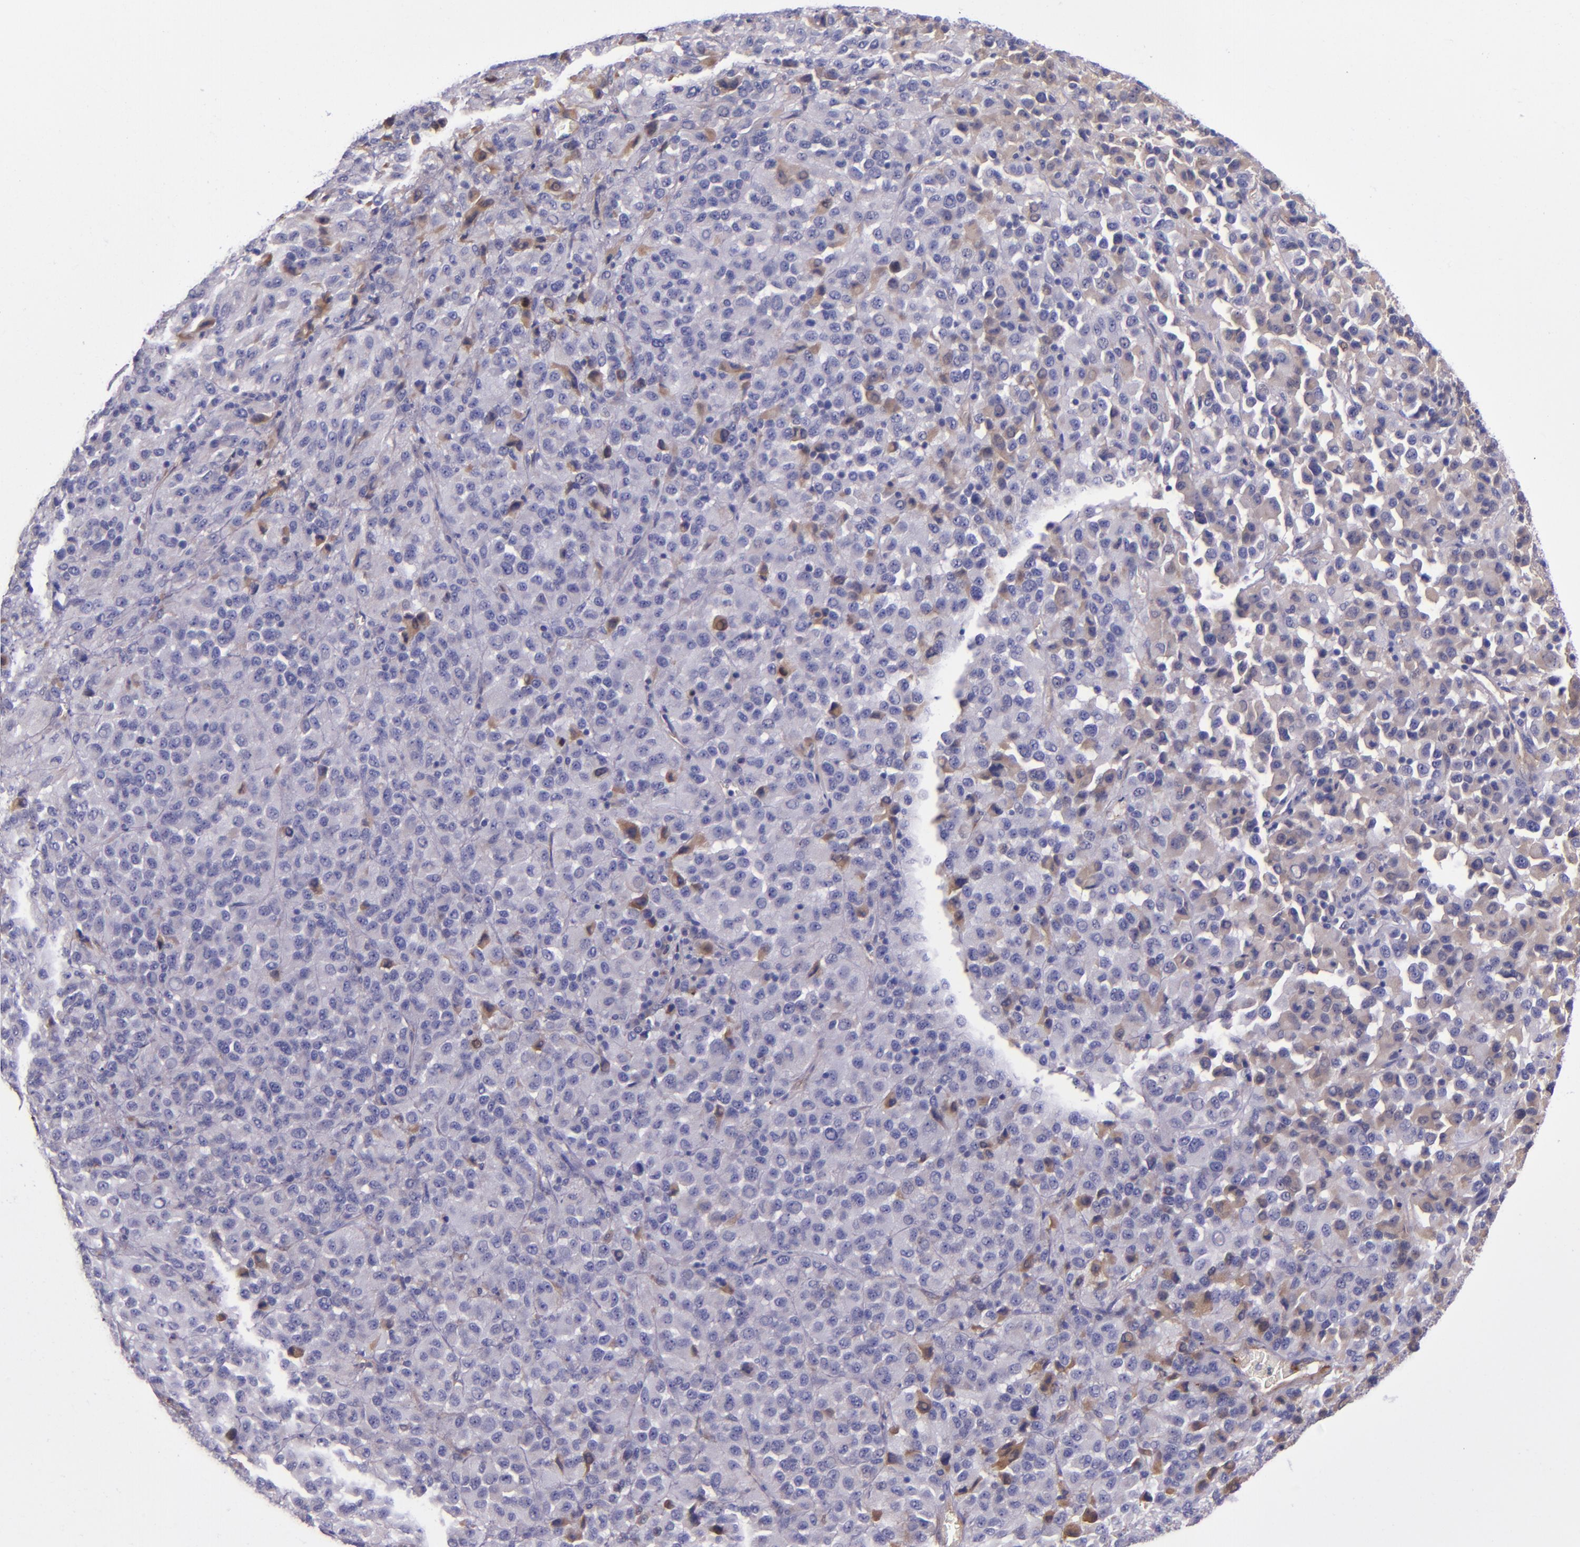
{"staining": {"intensity": "weak", "quantity": "<25%", "location": "cytoplasmic/membranous"}, "tissue": "melanoma", "cell_type": "Tumor cells", "image_type": "cancer", "snomed": [{"axis": "morphology", "description": "Malignant melanoma, Metastatic site"}, {"axis": "topography", "description": "Lung"}], "caption": "Human malignant melanoma (metastatic site) stained for a protein using immunohistochemistry reveals no positivity in tumor cells.", "gene": "CLEC3B", "patient": {"sex": "male", "age": 64}}